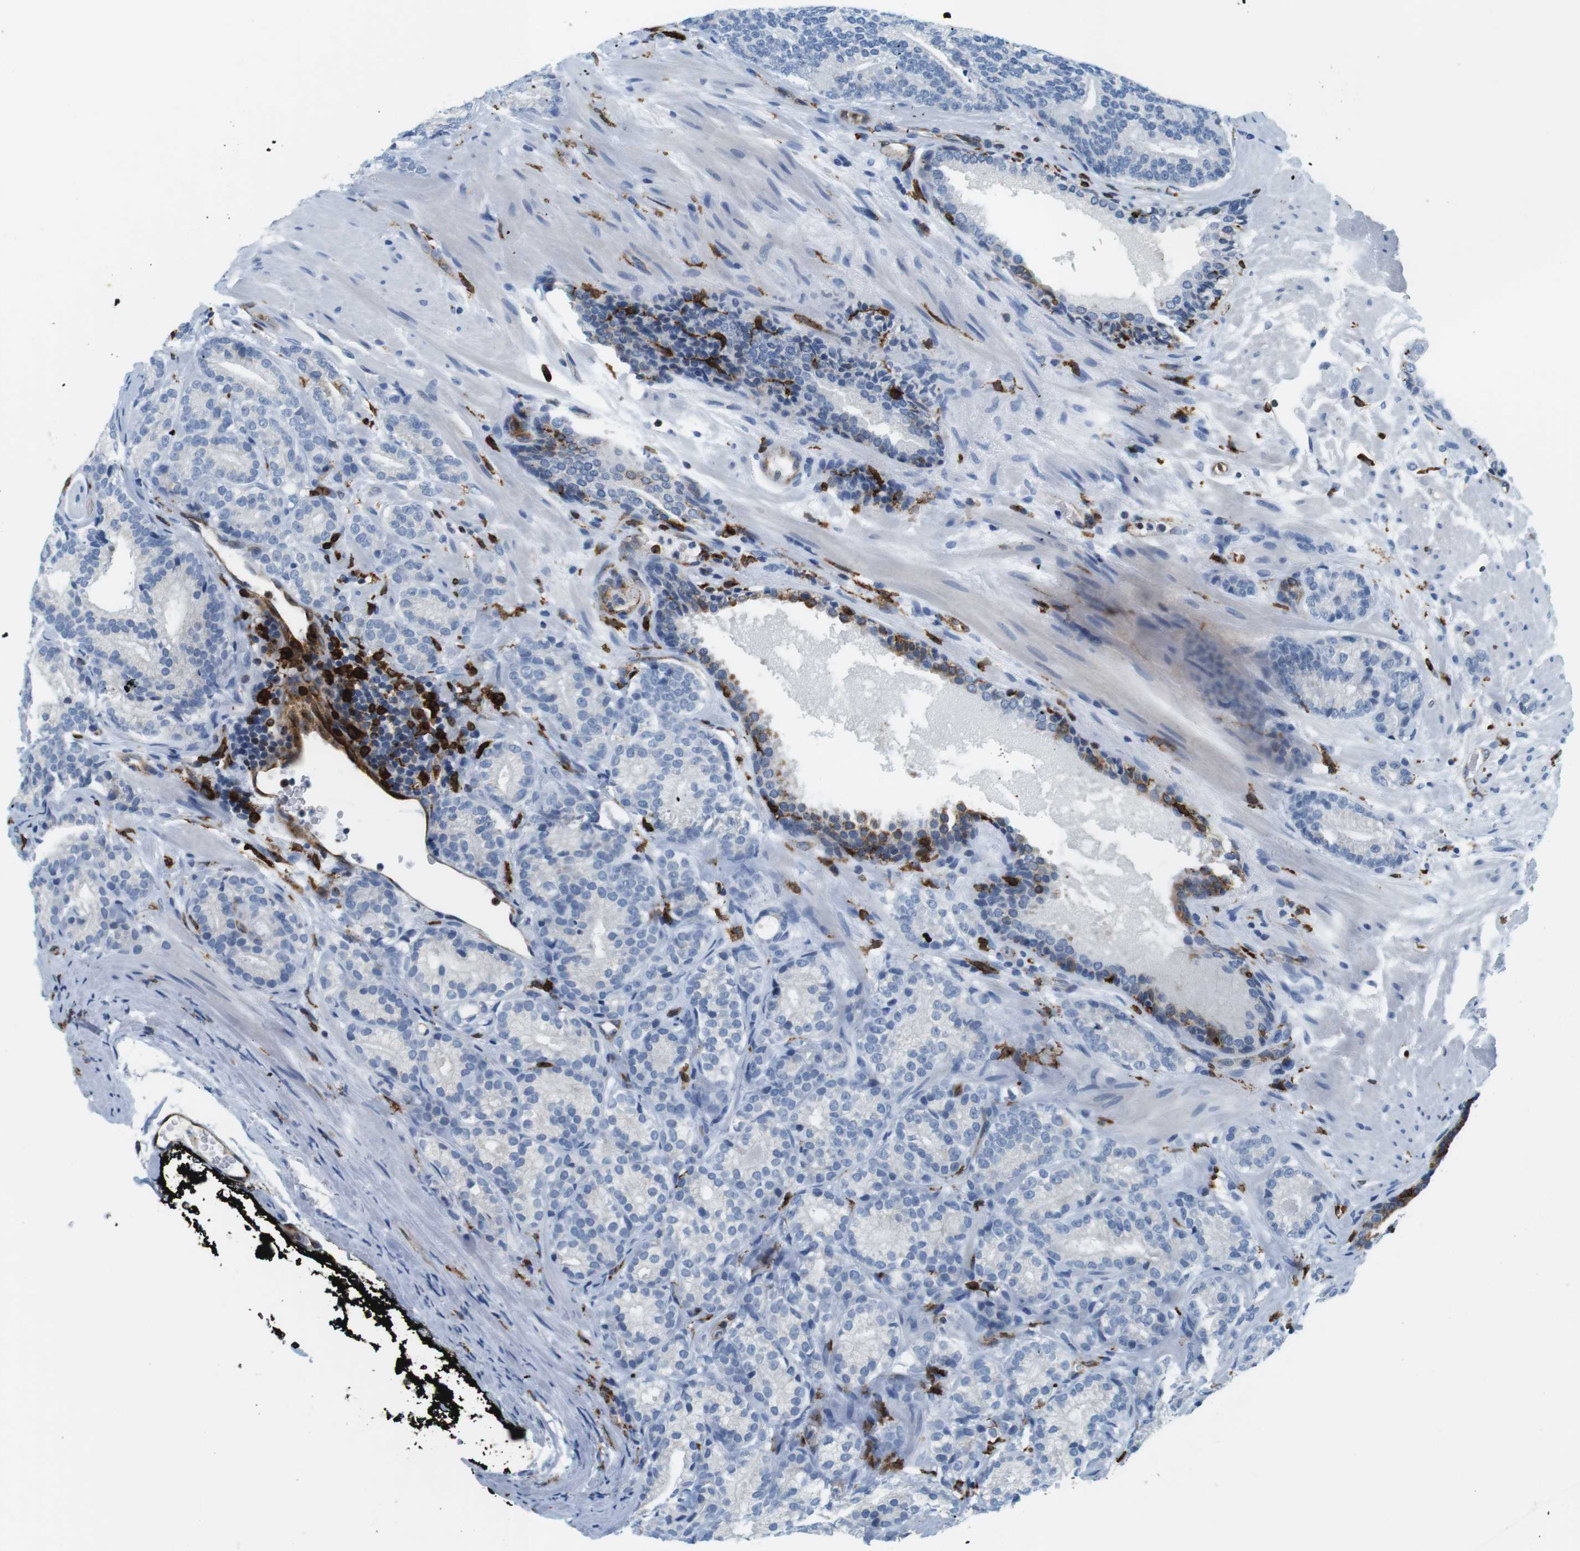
{"staining": {"intensity": "negative", "quantity": "none", "location": "none"}, "tissue": "prostate cancer", "cell_type": "Tumor cells", "image_type": "cancer", "snomed": [{"axis": "morphology", "description": "Adenocarcinoma, High grade"}, {"axis": "topography", "description": "Prostate"}], "caption": "The immunohistochemistry histopathology image has no significant staining in tumor cells of prostate high-grade adenocarcinoma tissue.", "gene": "CIITA", "patient": {"sex": "male", "age": 61}}